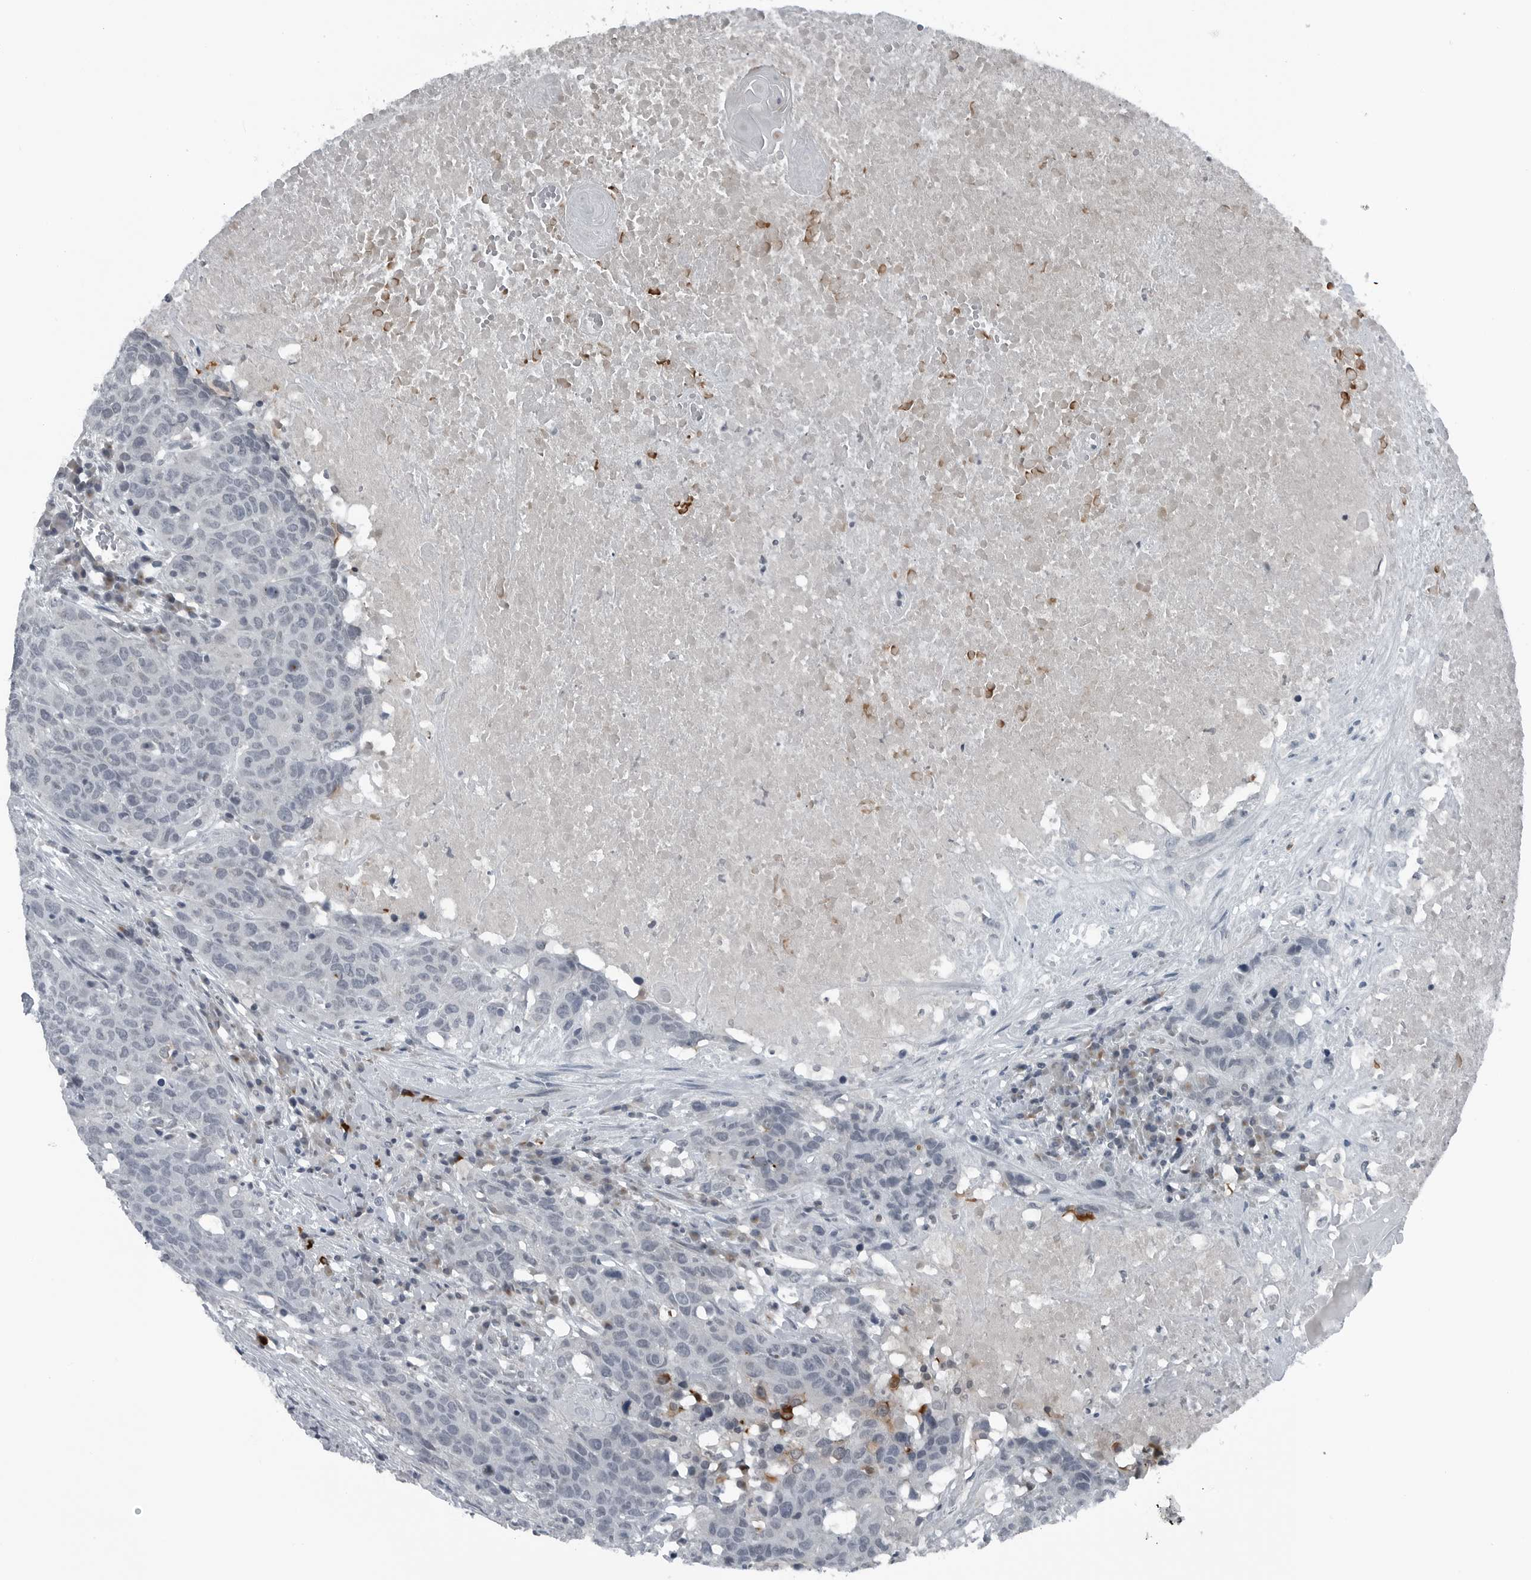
{"staining": {"intensity": "negative", "quantity": "none", "location": "none"}, "tissue": "head and neck cancer", "cell_type": "Tumor cells", "image_type": "cancer", "snomed": [{"axis": "morphology", "description": "Squamous cell carcinoma, NOS"}, {"axis": "topography", "description": "Head-Neck"}], "caption": "This is a micrograph of immunohistochemistry staining of squamous cell carcinoma (head and neck), which shows no staining in tumor cells.", "gene": "GAK", "patient": {"sex": "male", "age": 66}}